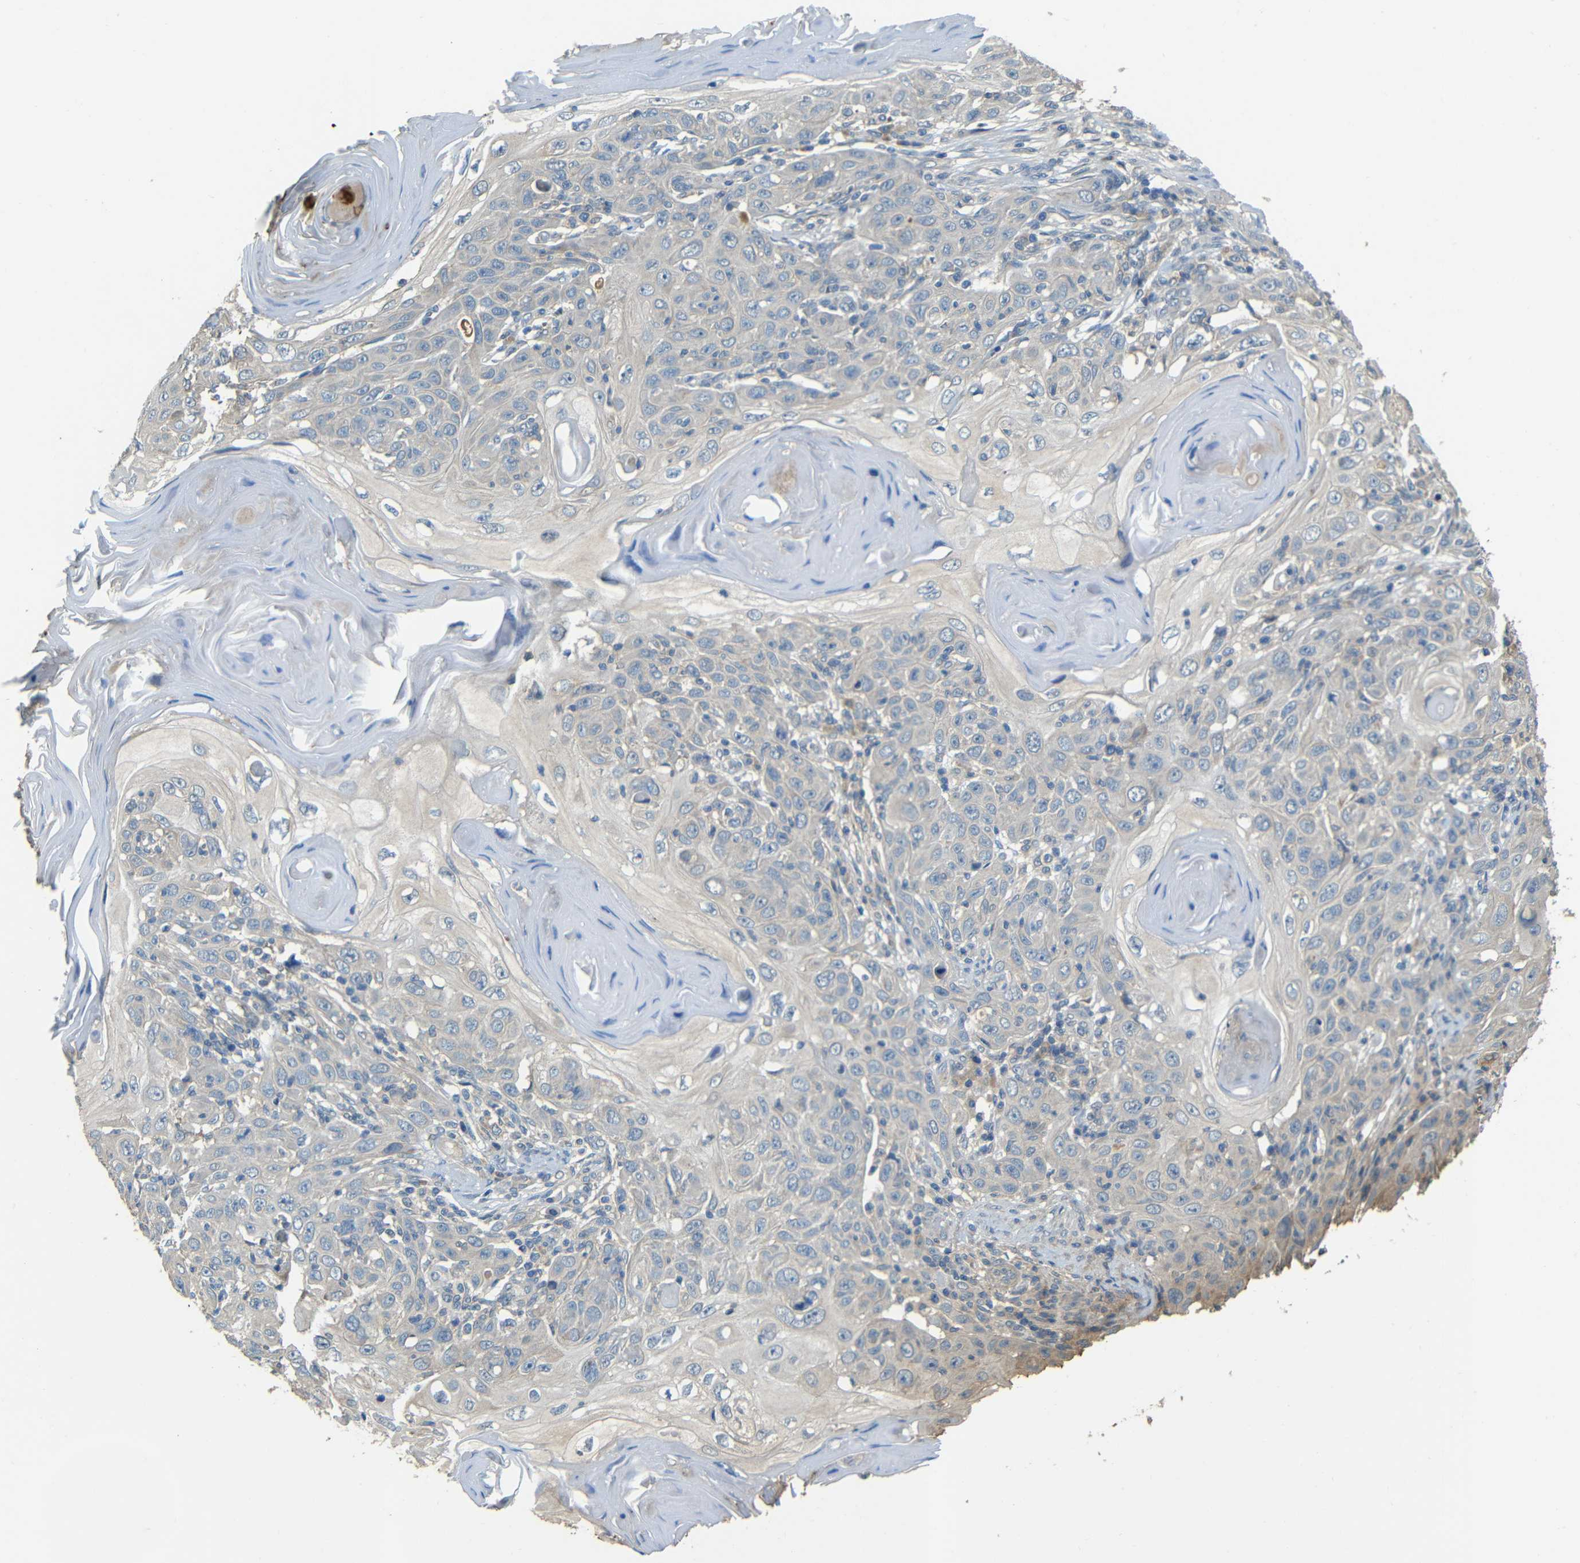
{"staining": {"intensity": "negative", "quantity": "none", "location": "none"}, "tissue": "skin cancer", "cell_type": "Tumor cells", "image_type": "cancer", "snomed": [{"axis": "morphology", "description": "Squamous cell carcinoma, NOS"}, {"axis": "topography", "description": "Skin"}], "caption": "This is a micrograph of immunohistochemistry staining of skin cancer, which shows no positivity in tumor cells.", "gene": "FNDC3A", "patient": {"sex": "female", "age": 88}}